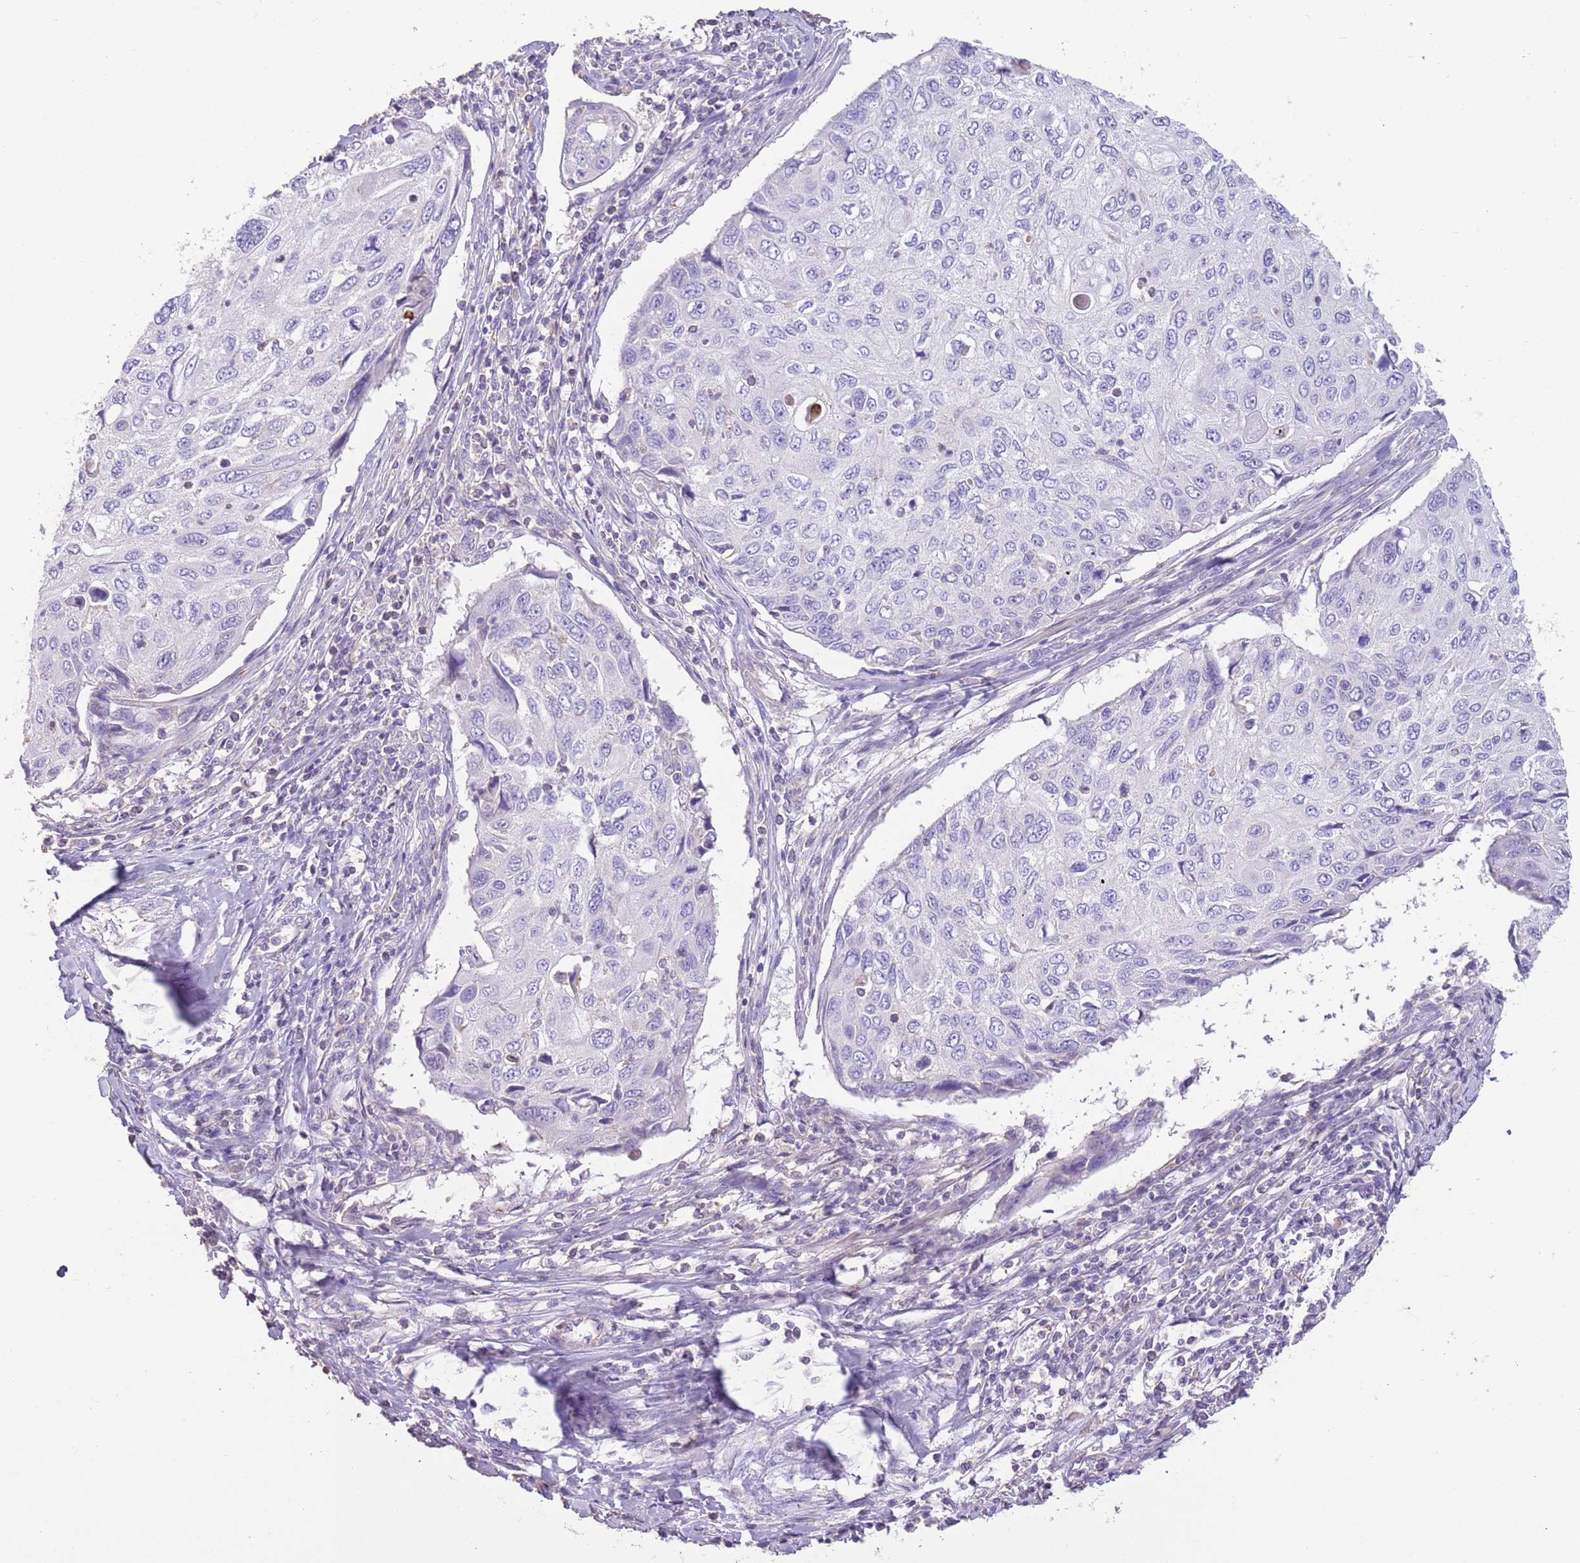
{"staining": {"intensity": "negative", "quantity": "none", "location": "none"}, "tissue": "cervical cancer", "cell_type": "Tumor cells", "image_type": "cancer", "snomed": [{"axis": "morphology", "description": "Squamous cell carcinoma, NOS"}, {"axis": "topography", "description": "Cervix"}], "caption": "Immunohistochemical staining of human cervical cancer displays no significant staining in tumor cells.", "gene": "SFTPA1", "patient": {"sex": "female", "age": 70}}